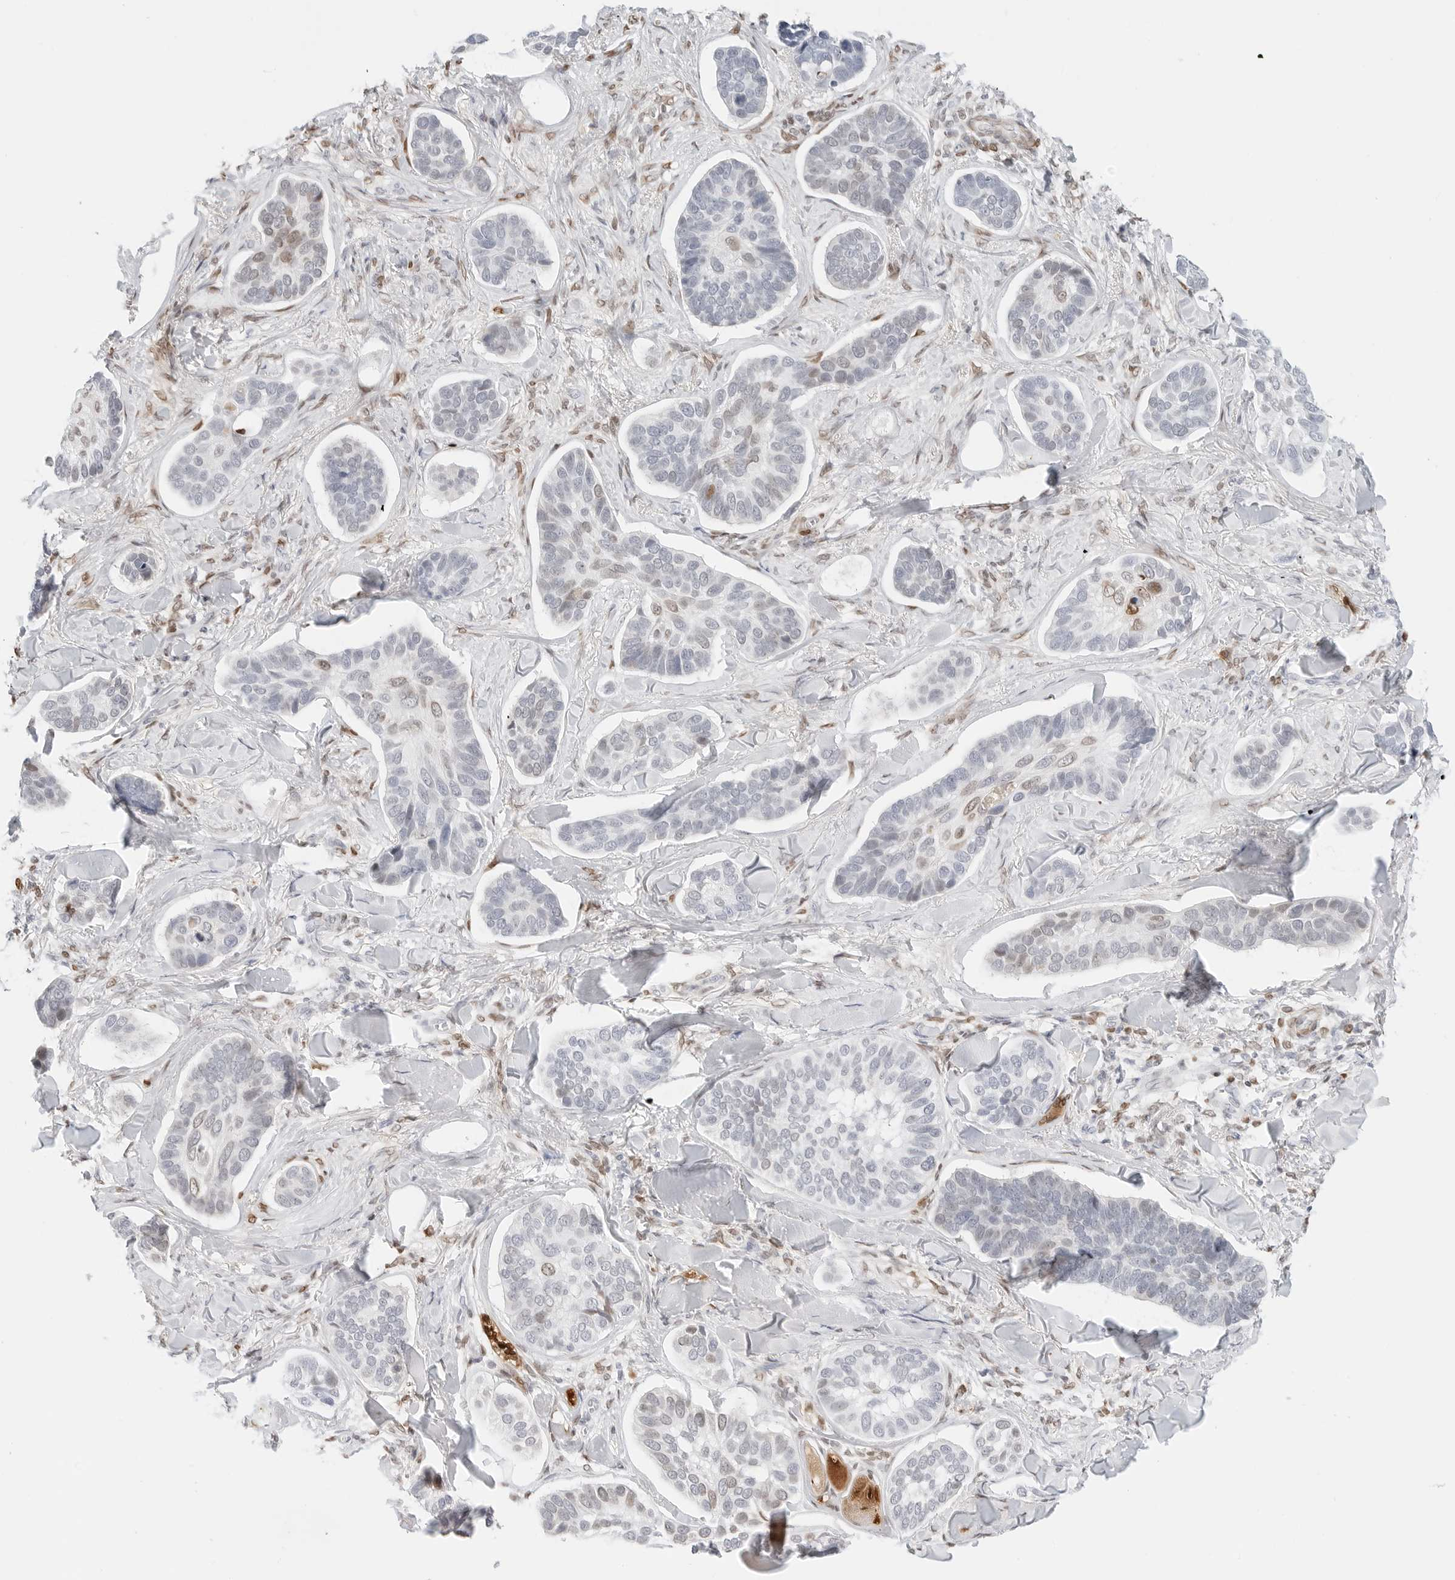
{"staining": {"intensity": "moderate", "quantity": "<25%", "location": "nuclear"}, "tissue": "skin cancer", "cell_type": "Tumor cells", "image_type": "cancer", "snomed": [{"axis": "morphology", "description": "Basal cell carcinoma"}, {"axis": "topography", "description": "Skin"}], "caption": "Immunohistochemical staining of human basal cell carcinoma (skin) shows moderate nuclear protein expression in about <25% of tumor cells.", "gene": "SPIDR", "patient": {"sex": "male", "age": 62}}